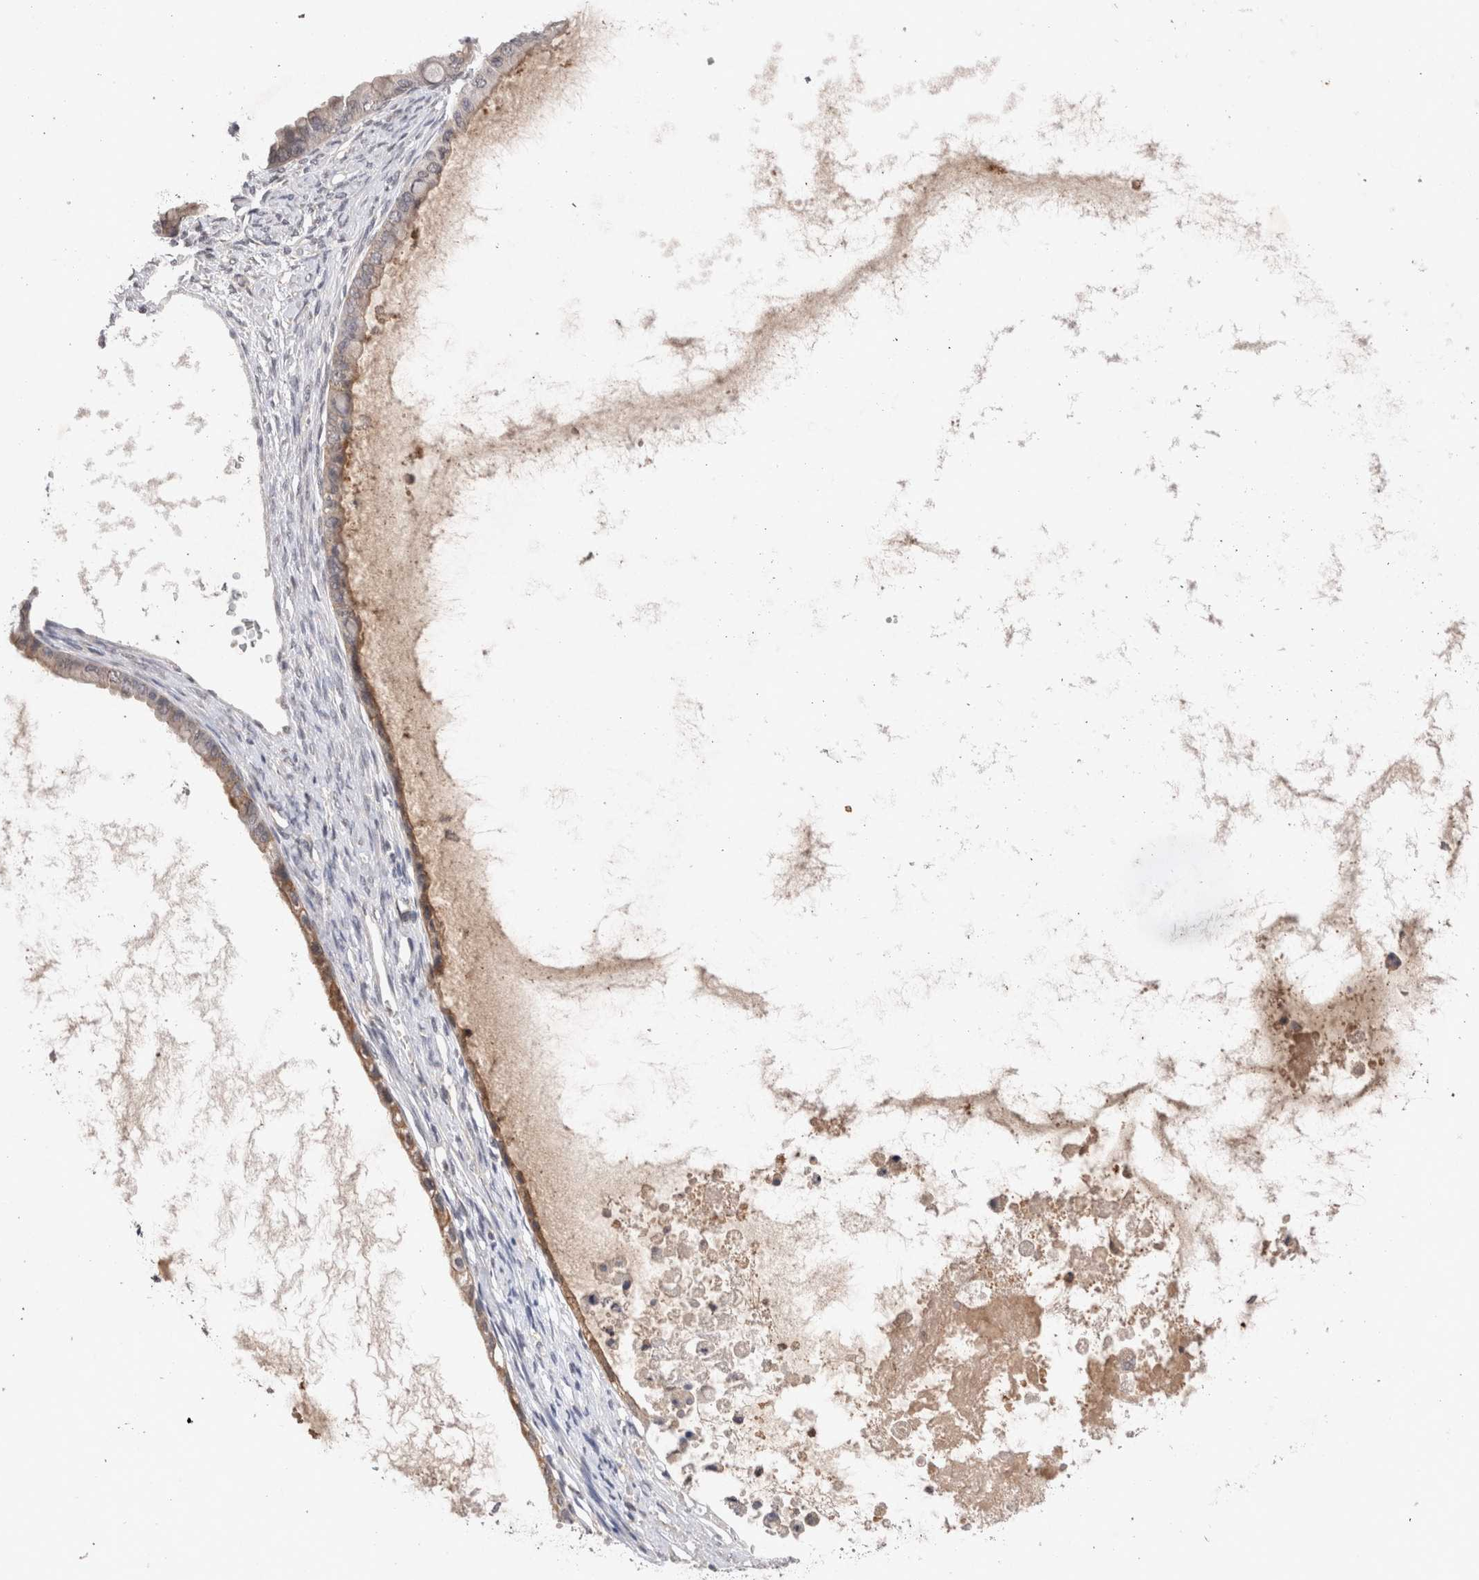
{"staining": {"intensity": "weak", "quantity": "25%-75%", "location": "cytoplasmic/membranous"}, "tissue": "ovarian cancer", "cell_type": "Tumor cells", "image_type": "cancer", "snomed": [{"axis": "morphology", "description": "Cystadenocarcinoma, mucinous, NOS"}, {"axis": "topography", "description": "Ovary"}], "caption": "Tumor cells exhibit low levels of weak cytoplasmic/membranous staining in about 25%-75% of cells in human ovarian mucinous cystadenocarcinoma. The staining was performed using DAB to visualize the protein expression in brown, while the nuclei were stained in blue with hematoxylin (Magnification: 20x).", "gene": "RASSF3", "patient": {"sex": "female", "age": 80}}